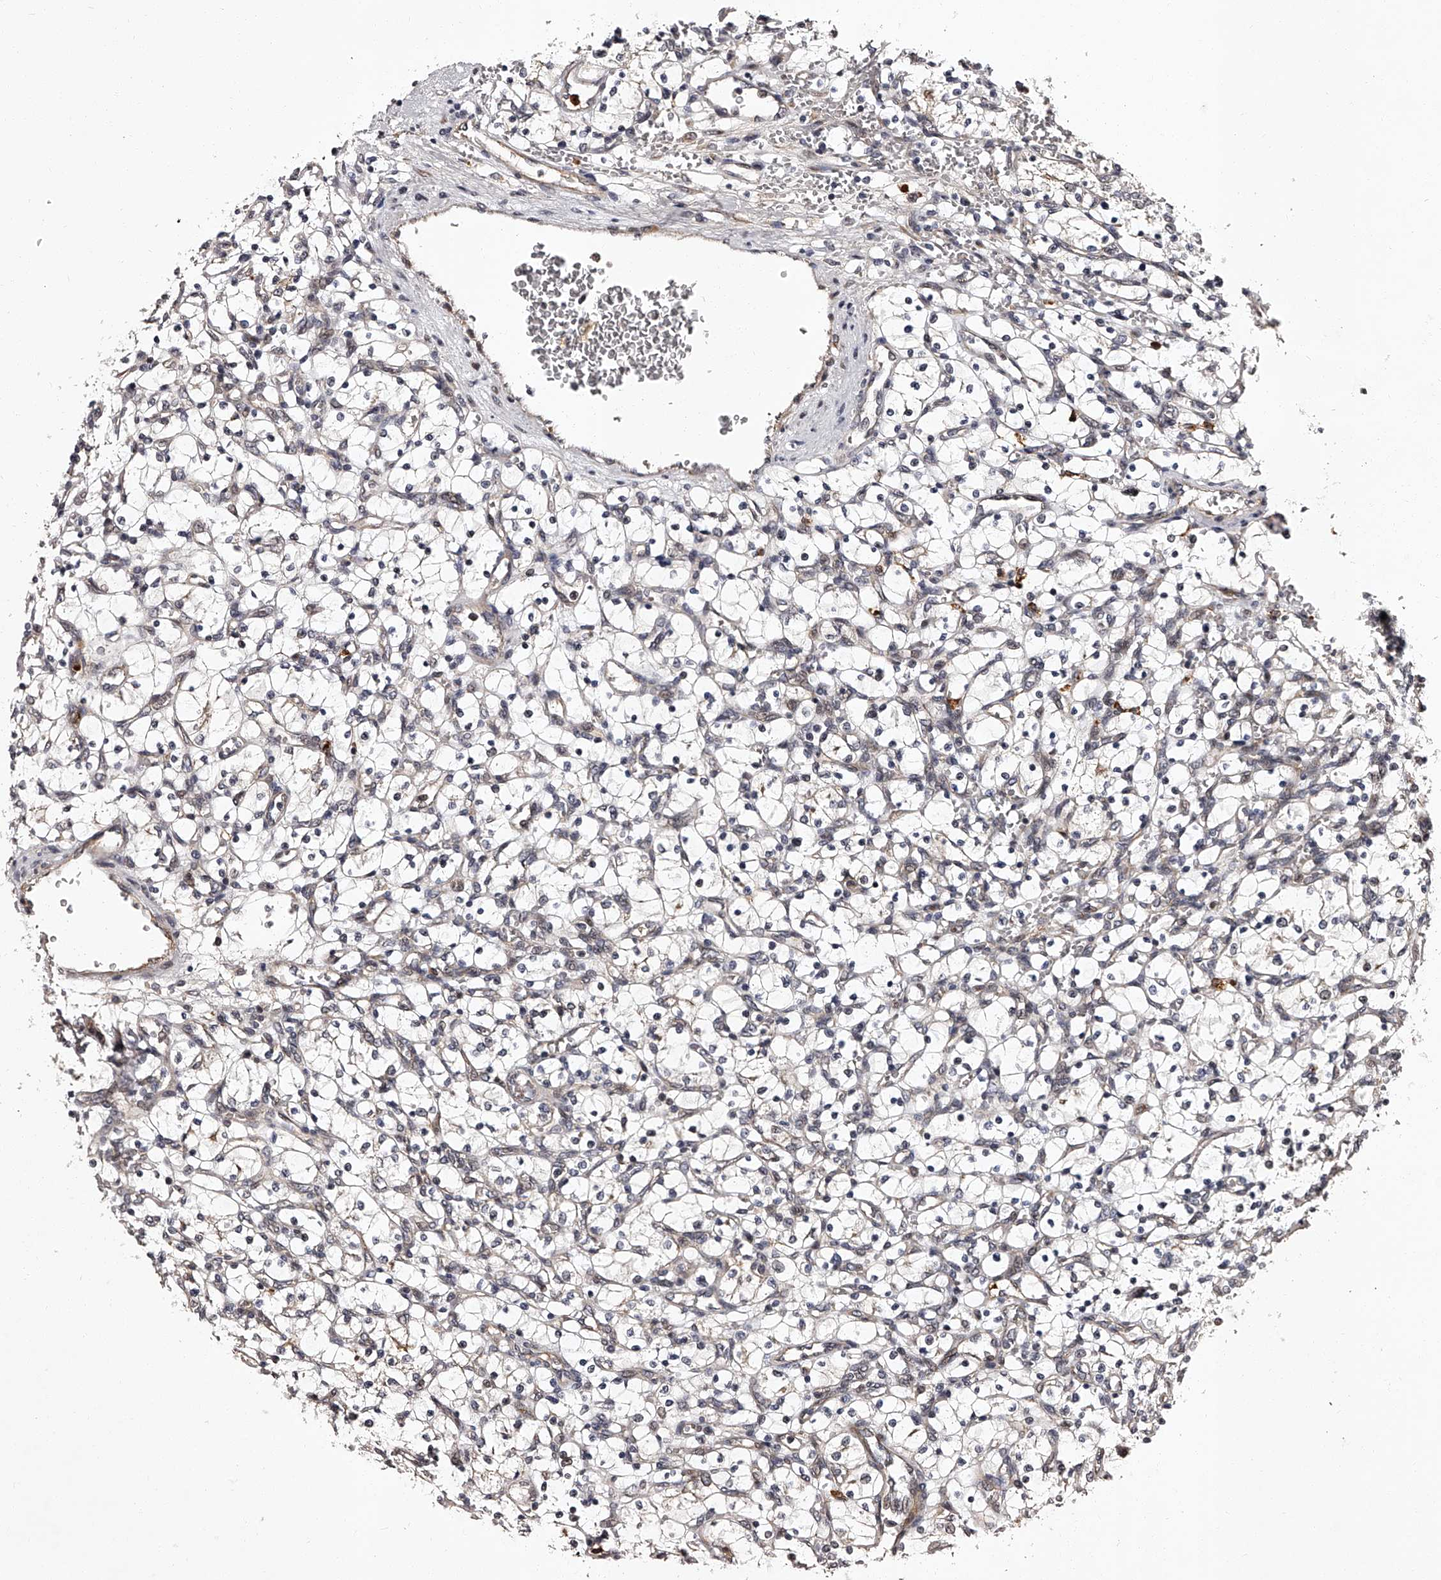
{"staining": {"intensity": "negative", "quantity": "none", "location": "none"}, "tissue": "renal cancer", "cell_type": "Tumor cells", "image_type": "cancer", "snomed": [{"axis": "morphology", "description": "Adenocarcinoma, NOS"}, {"axis": "topography", "description": "Kidney"}], "caption": "Tumor cells show no significant protein expression in renal cancer (adenocarcinoma).", "gene": "RSC1A1", "patient": {"sex": "female", "age": 69}}